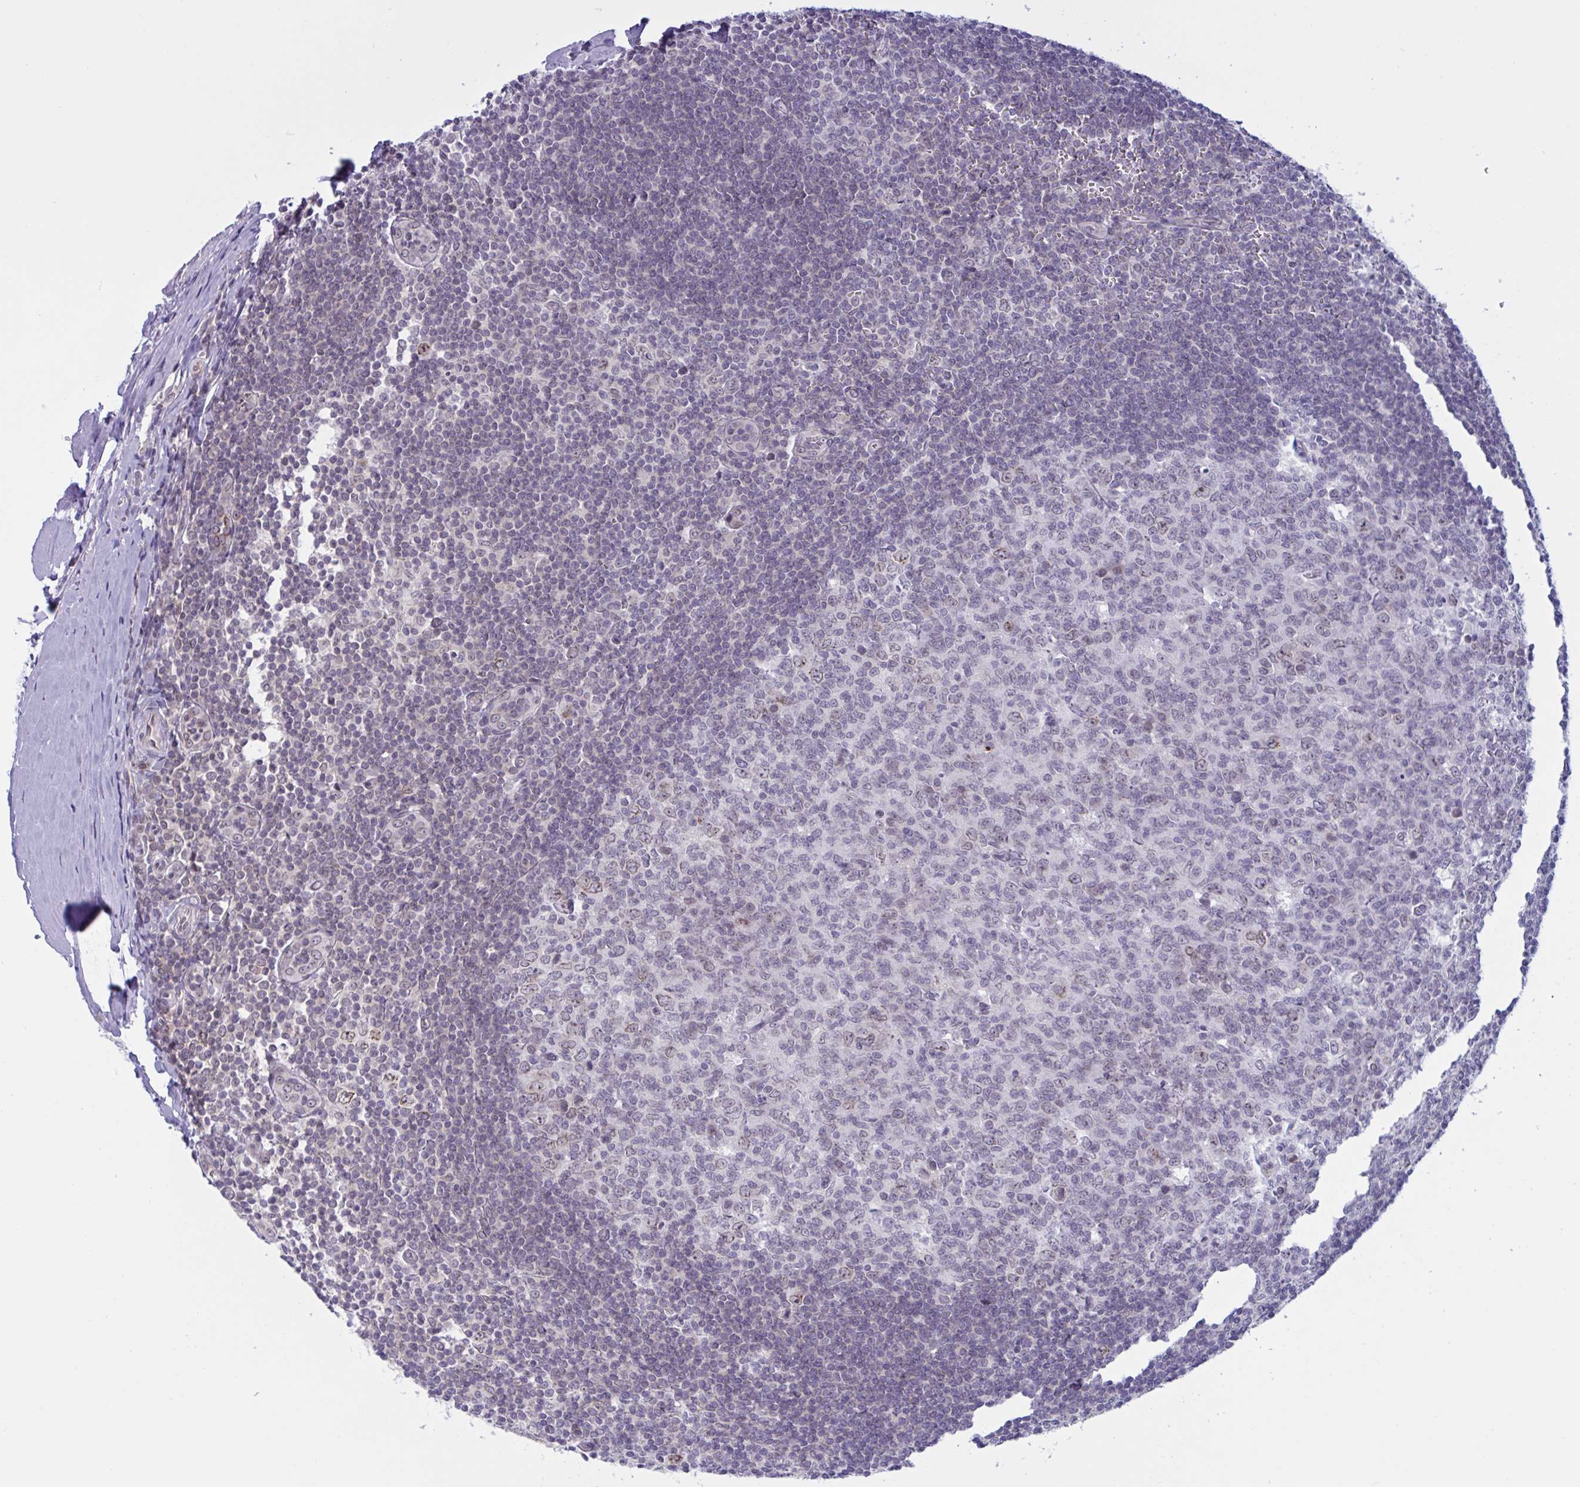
{"staining": {"intensity": "weak", "quantity": "25%-75%", "location": "nuclear"}, "tissue": "tonsil", "cell_type": "Germinal center cells", "image_type": "normal", "snomed": [{"axis": "morphology", "description": "Normal tissue, NOS"}, {"axis": "topography", "description": "Tonsil"}], "caption": "An immunohistochemistry image of normal tissue is shown. Protein staining in brown highlights weak nuclear positivity in tonsil within germinal center cells. The staining was performed using DAB (3,3'-diaminobenzidine) to visualize the protein expression in brown, while the nuclei were stained in blue with hematoxylin (Magnification: 20x).", "gene": "DOCK11", "patient": {"sex": "male", "age": 27}}